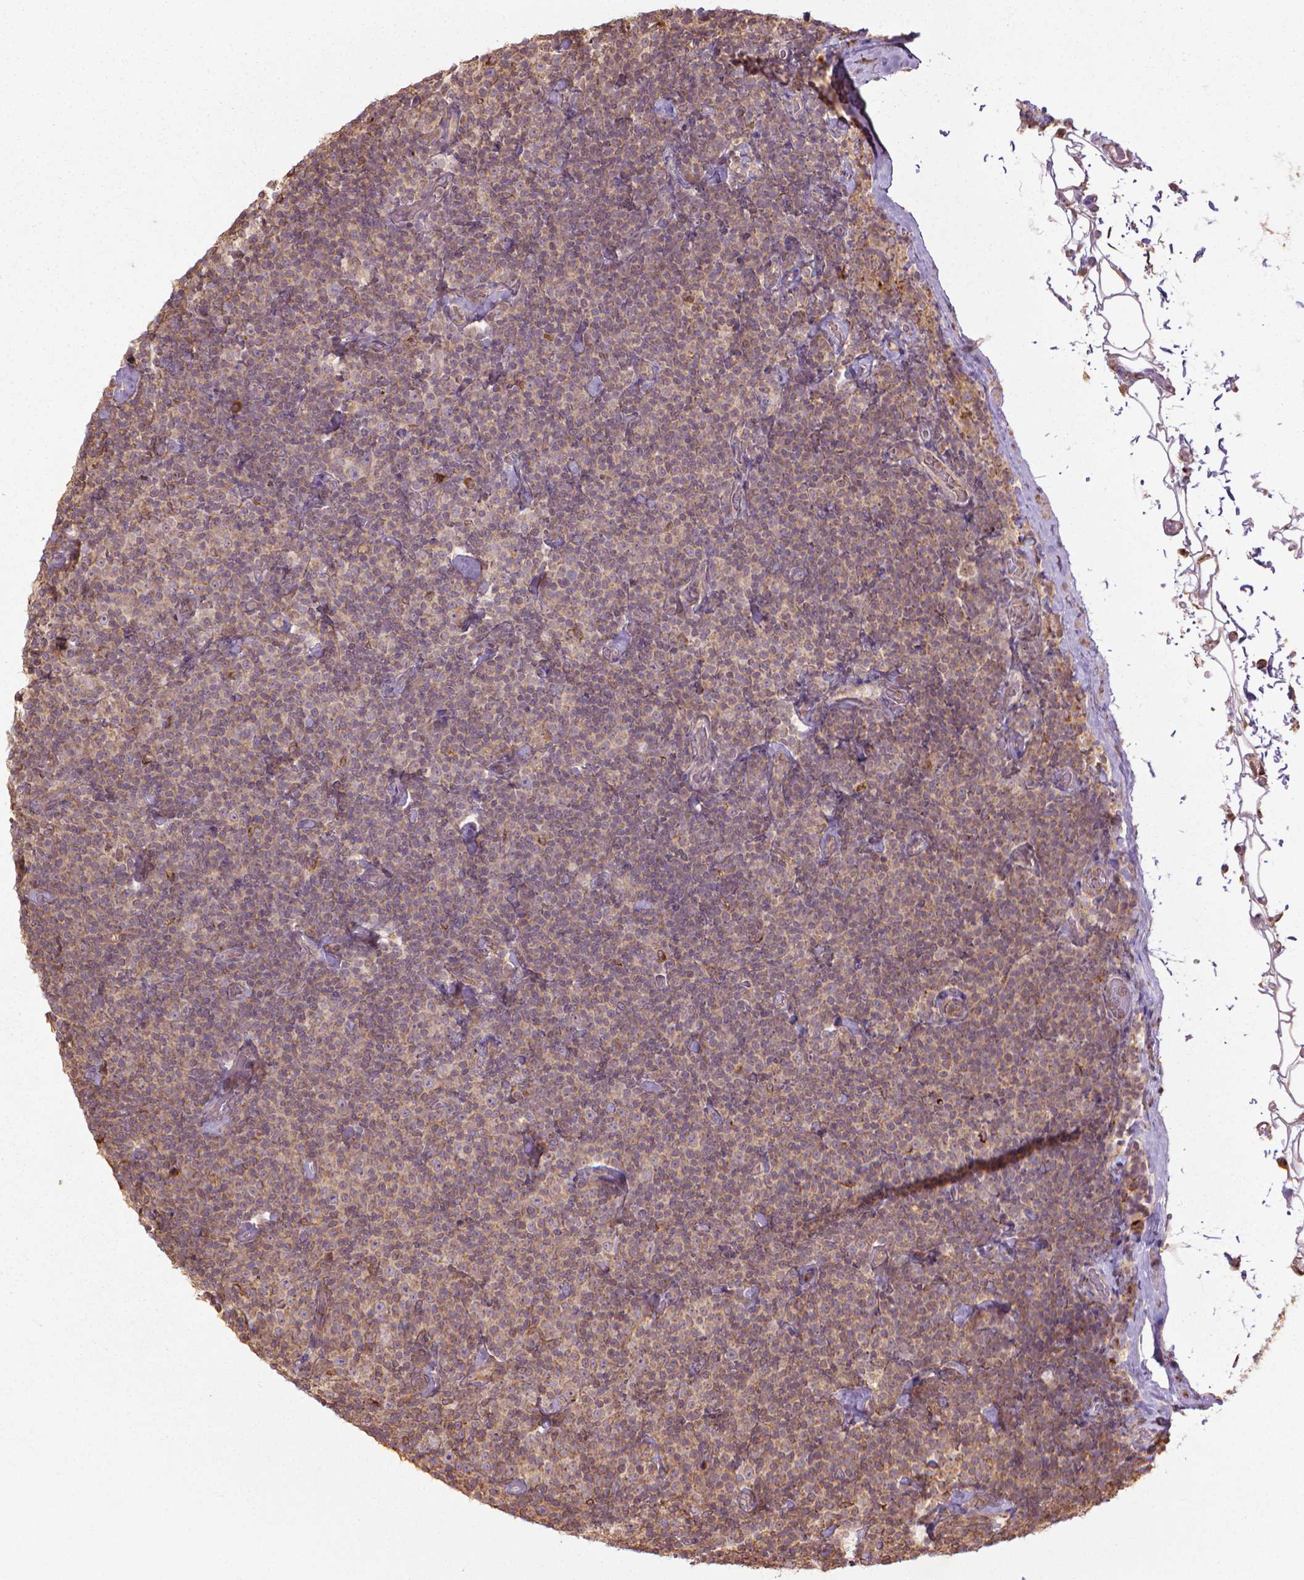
{"staining": {"intensity": "weak", "quantity": "25%-75%", "location": "cytoplasmic/membranous"}, "tissue": "lymphoma", "cell_type": "Tumor cells", "image_type": "cancer", "snomed": [{"axis": "morphology", "description": "Malignant lymphoma, non-Hodgkin's type, Low grade"}, {"axis": "topography", "description": "Lymph node"}], "caption": "Lymphoma stained with a protein marker reveals weak staining in tumor cells.", "gene": "GAS1", "patient": {"sex": "male", "age": 81}}